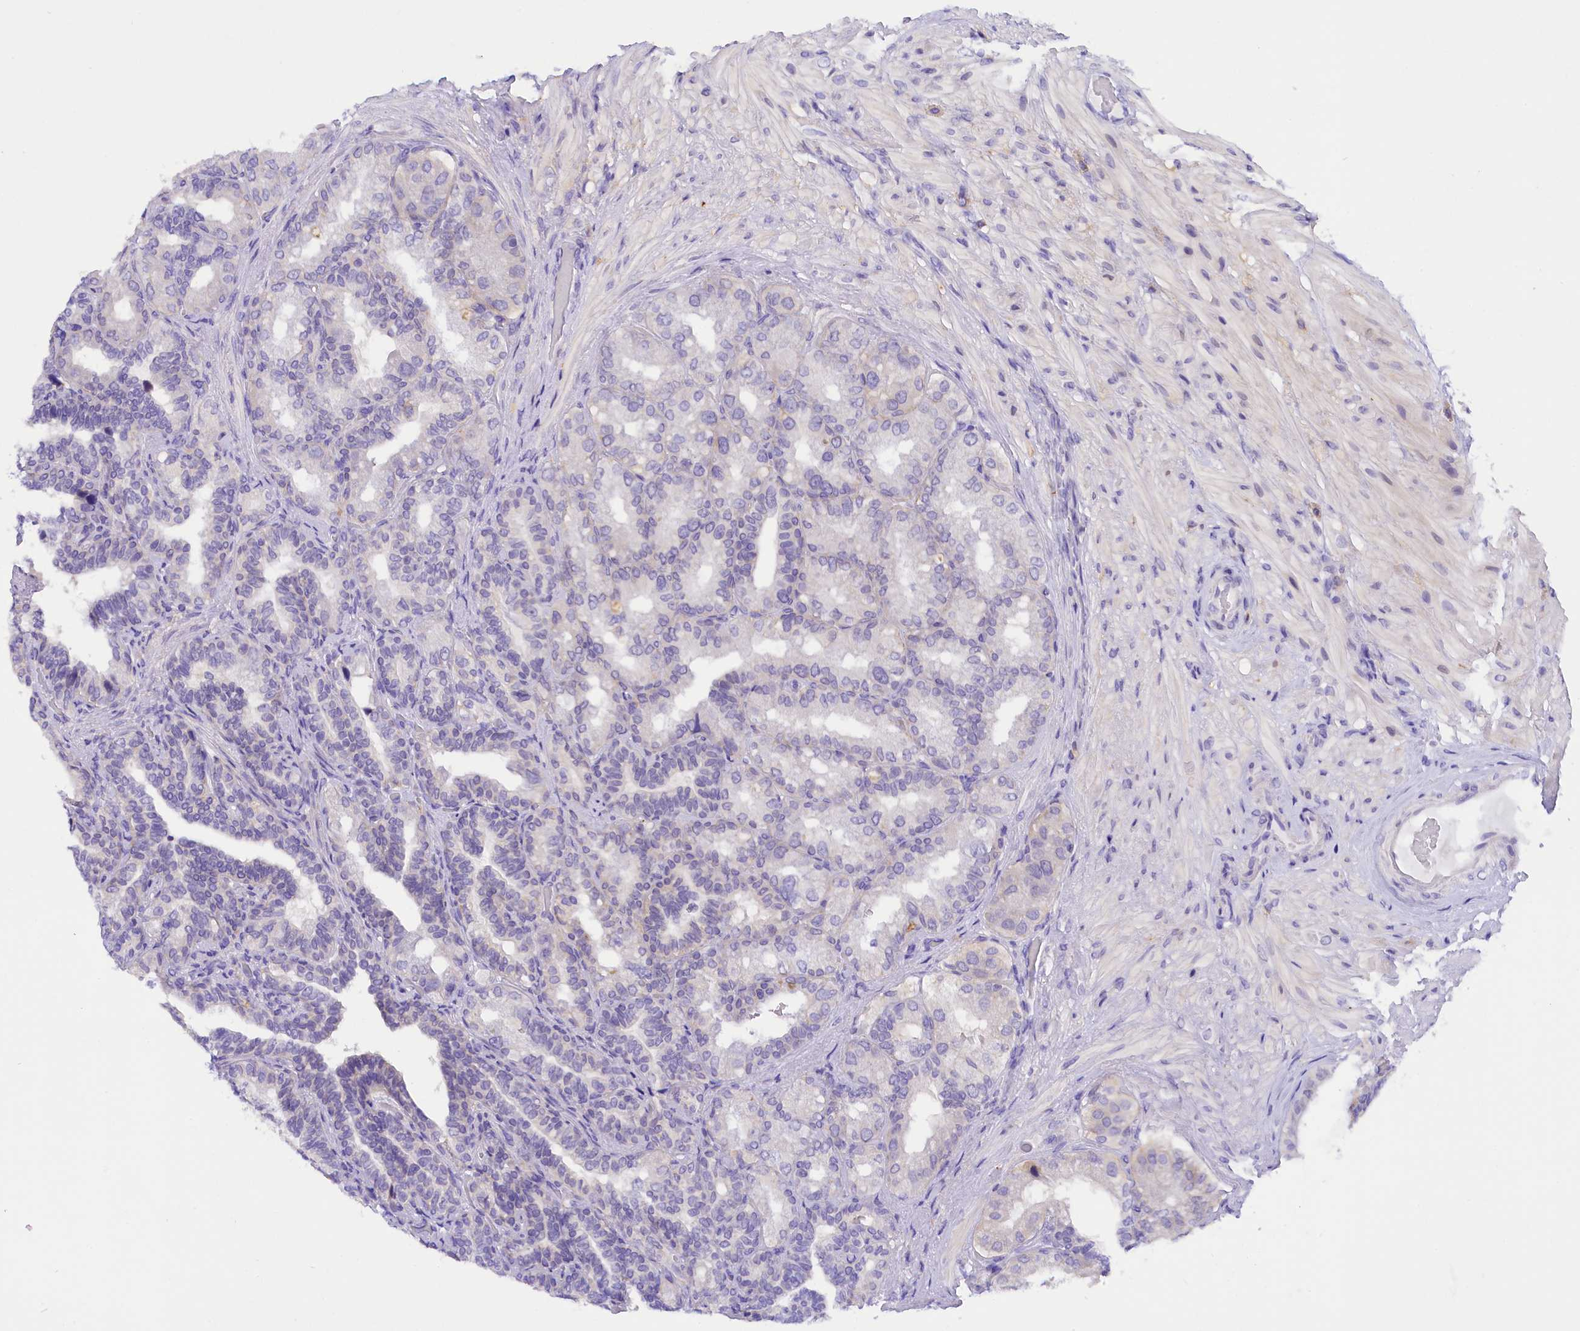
{"staining": {"intensity": "negative", "quantity": "none", "location": "none"}, "tissue": "seminal vesicle", "cell_type": "Glandular cells", "image_type": "normal", "snomed": [{"axis": "morphology", "description": "Normal tissue, NOS"}, {"axis": "topography", "description": "Seminal veicle"}, {"axis": "topography", "description": "Peripheral nerve tissue"}], "caption": "This is an immunohistochemistry histopathology image of benign human seminal vesicle. There is no staining in glandular cells.", "gene": "COL6A5", "patient": {"sex": "male", "age": 63}}